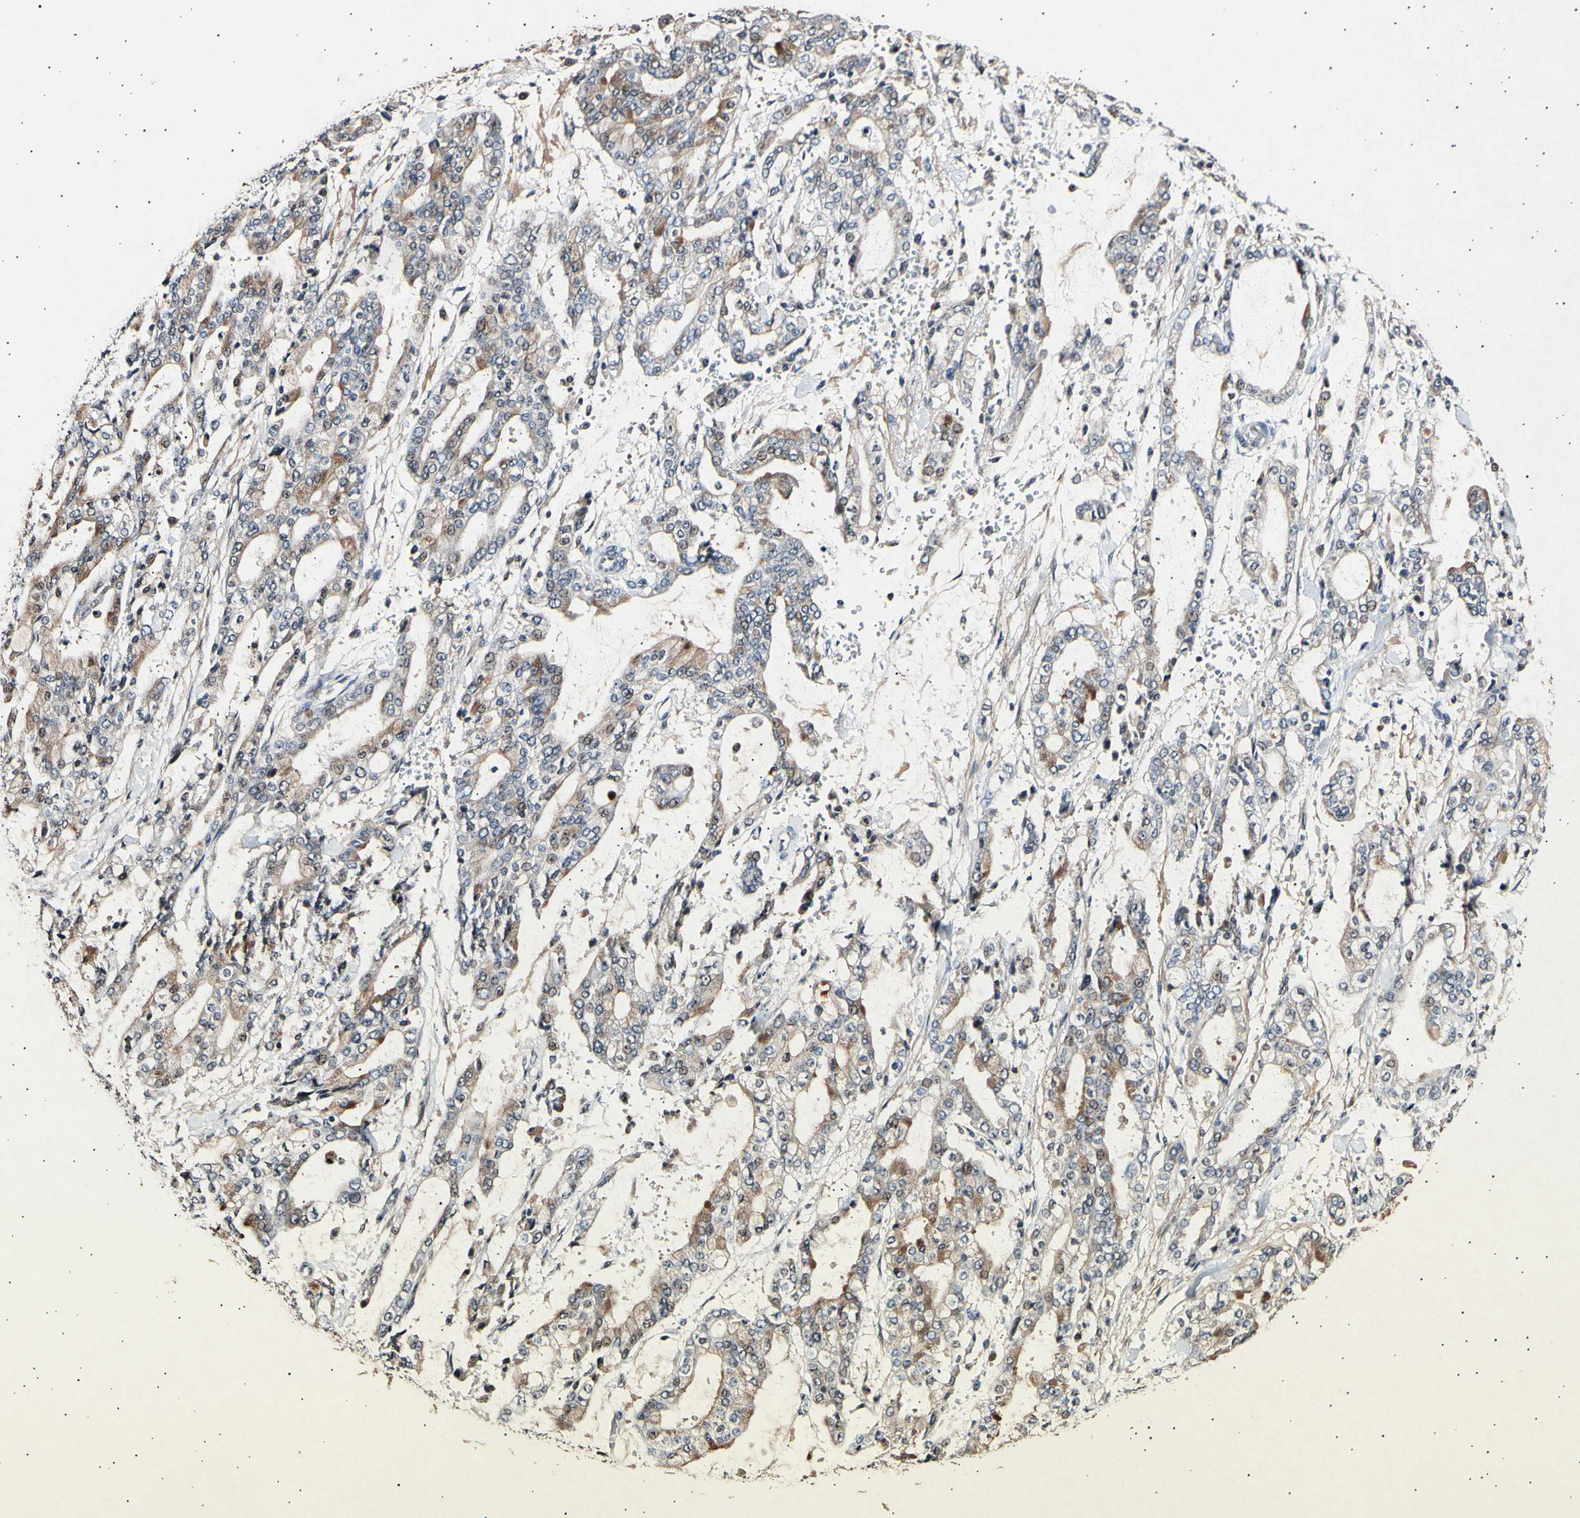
{"staining": {"intensity": "moderate", "quantity": "25%-75%", "location": "cytoplasmic/membranous"}, "tissue": "stomach cancer", "cell_type": "Tumor cells", "image_type": "cancer", "snomed": [{"axis": "morphology", "description": "Normal tissue, NOS"}, {"axis": "morphology", "description": "Adenocarcinoma, NOS"}, {"axis": "topography", "description": "Stomach, upper"}, {"axis": "topography", "description": "Stomach"}], "caption": "Moderate cytoplasmic/membranous staining is present in approximately 25%-75% of tumor cells in stomach adenocarcinoma.", "gene": "ADCY3", "patient": {"sex": "male", "age": 76}}